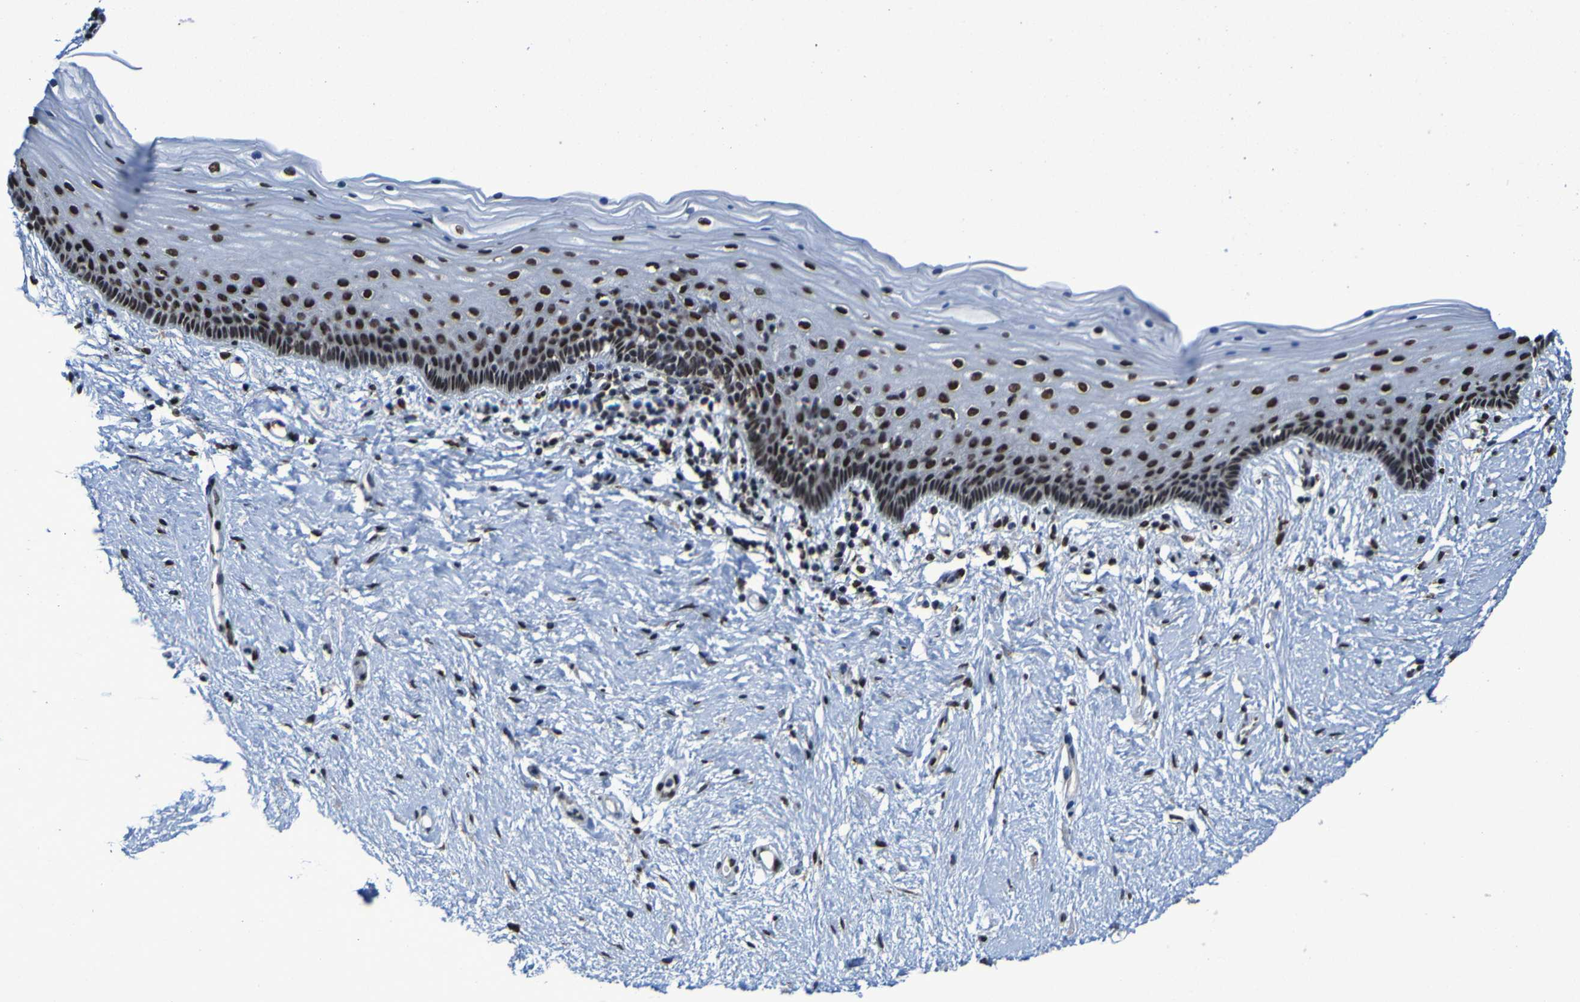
{"staining": {"intensity": "strong", "quantity": ">75%", "location": "nuclear"}, "tissue": "vagina", "cell_type": "Squamous epithelial cells", "image_type": "normal", "snomed": [{"axis": "morphology", "description": "Normal tissue, NOS"}, {"axis": "topography", "description": "Vagina"}], "caption": "This histopathology image demonstrates normal vagina stained with immunohistochemistry to label a protein in brown. The nuclear of squamous epithelial cells show strong positivity for the protein. Nuclei are counter-stained blue.", "gene": "HNRNPR", "patient": {"sex": "female", "age": 44}}